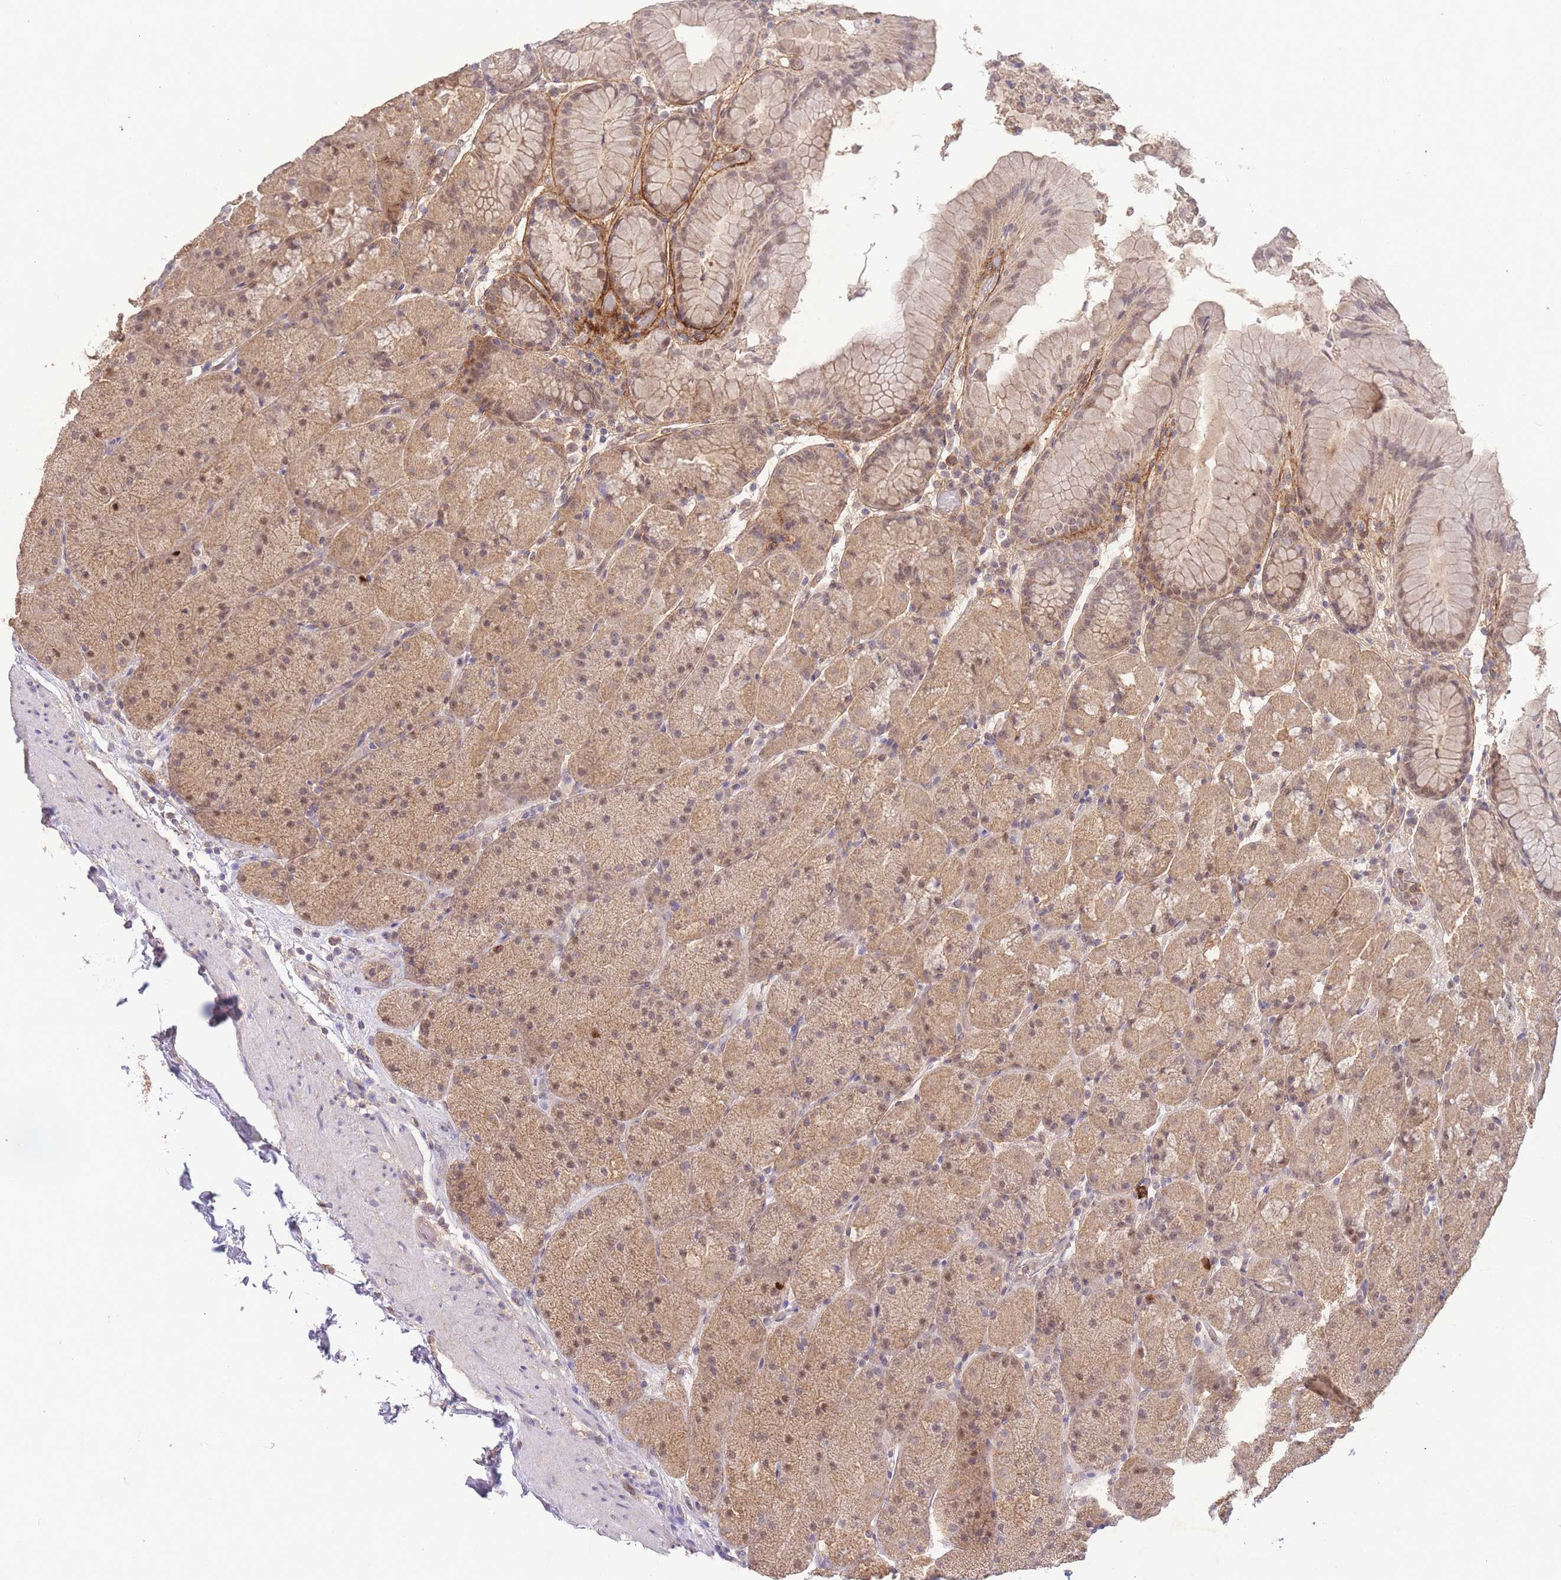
{"staining": {"intensity": "moderate", "quantity": ">75%", "location": "cytoplasmic/membranous,nuclear"}, "tissue": "stomach", "cell_type": "Glandular cells", "image_type": "normal", "snomed": [{"axis": "morphology", "description": "Normal tissue, NOS"}, {"axis": "topography", "description": "Stomach, upper"}, {"axis": "topography", "description": "Stomach, lower"}], "caption": "High-magnification brightfield microscopy of benign stomach stained with DAB (brown) and counterstained with hematoxylin (blue). glandular cells exhibit moderate cytoplasmic/membranous,nuclear expression is present in approximately>75% of cells.", "gene": "RNF144B", "patient": {"sex": "male", "age": 67}}